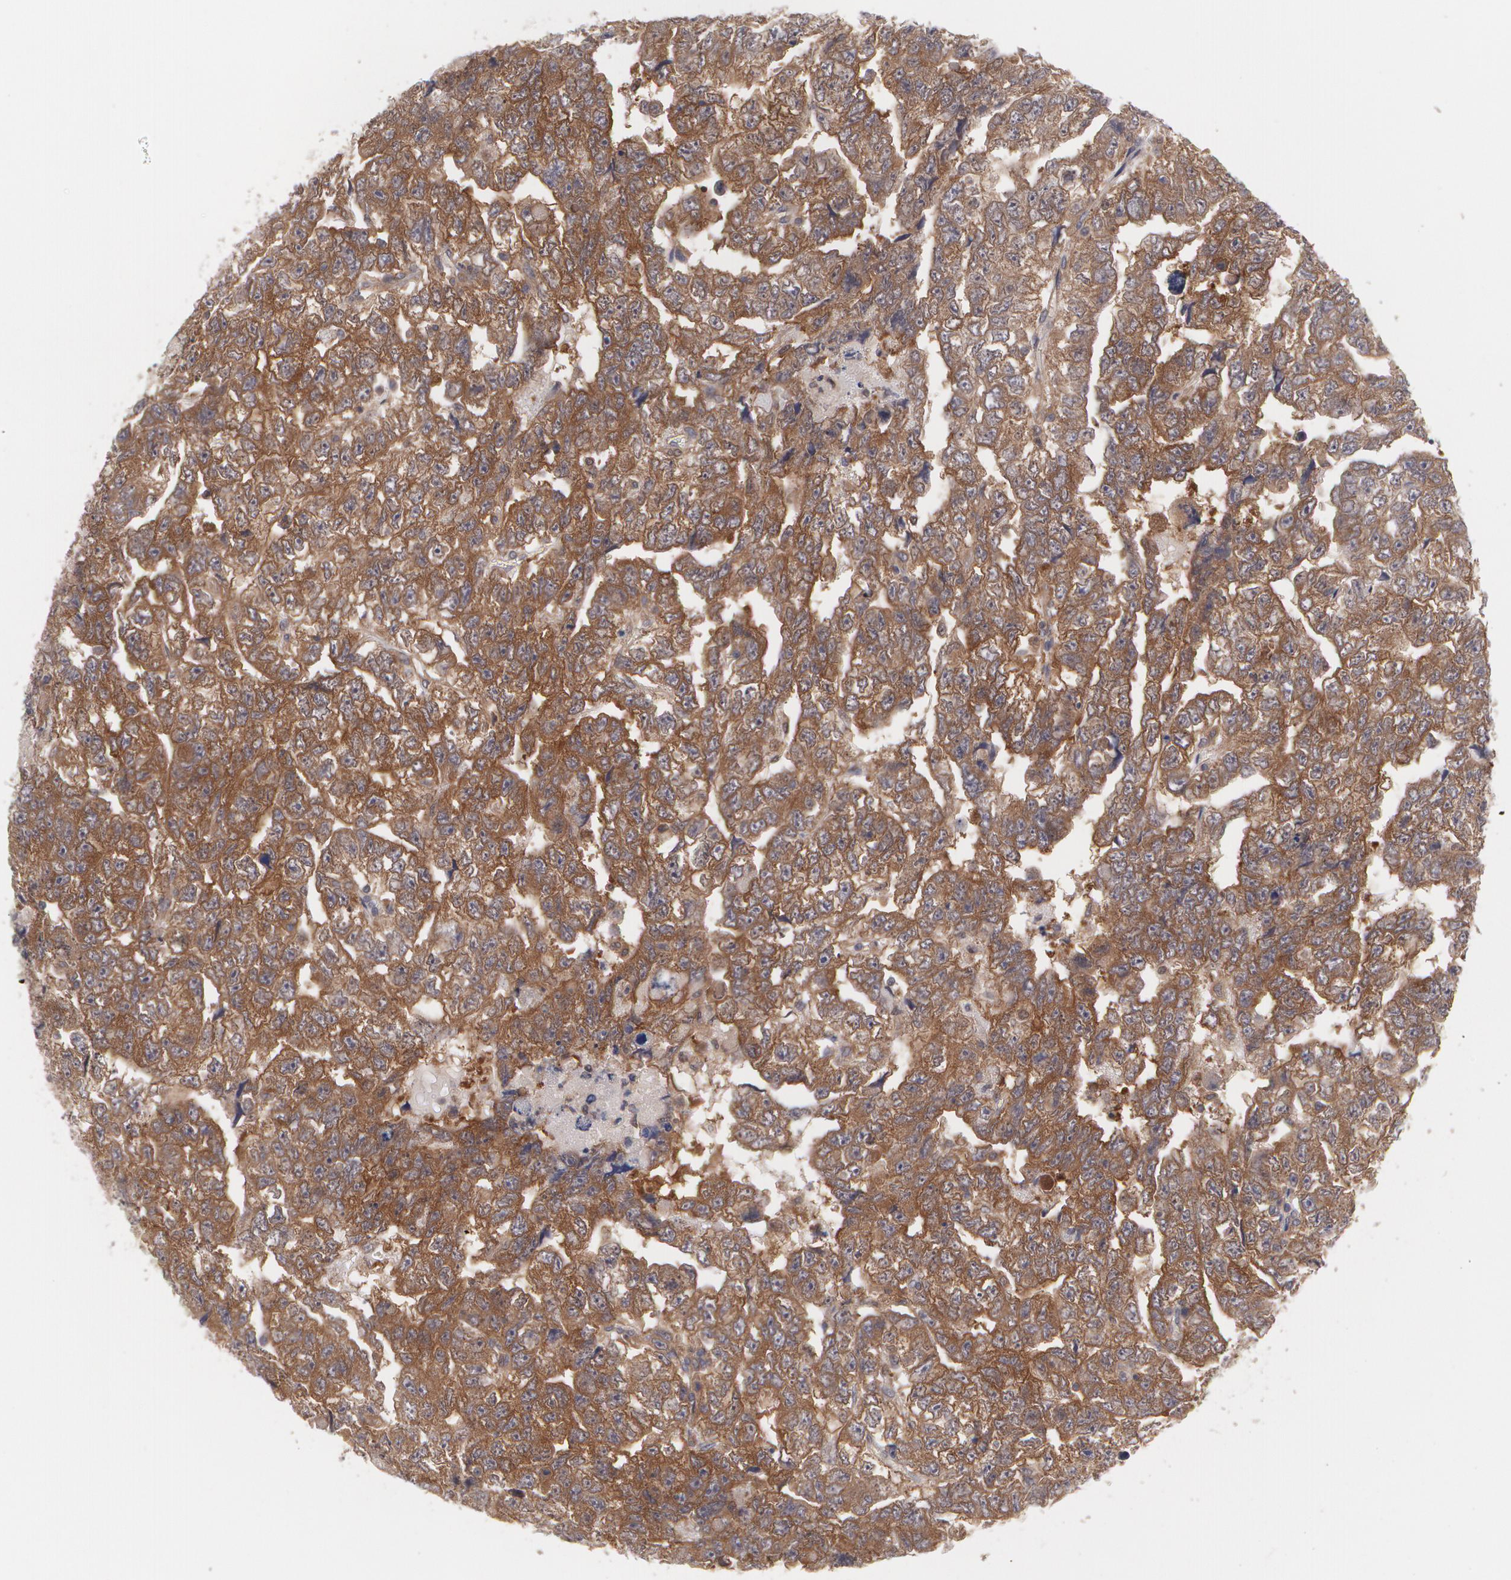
{"staining": {"intensity": "moderate", "quantity": ">75%", "location": "cytoplasmic/membranous"}, "tissue": "testis cancer", "cell_type": "Tumor cells", "image_type": "cancer", "snomed": [{"axis": "morphology", "description": "Carcinoma, Embryonal, NOS"}, {"axis": "topography", "description": "Testis"}], "caption": "Immunohistochemical staining of testis cancer demonstrates medium levels of moderate cytoplasmic/membranous positivity in approximately >75% of tumor cells.", "gene": "HTT", "patient": {"sex": "male", "age": 36}}